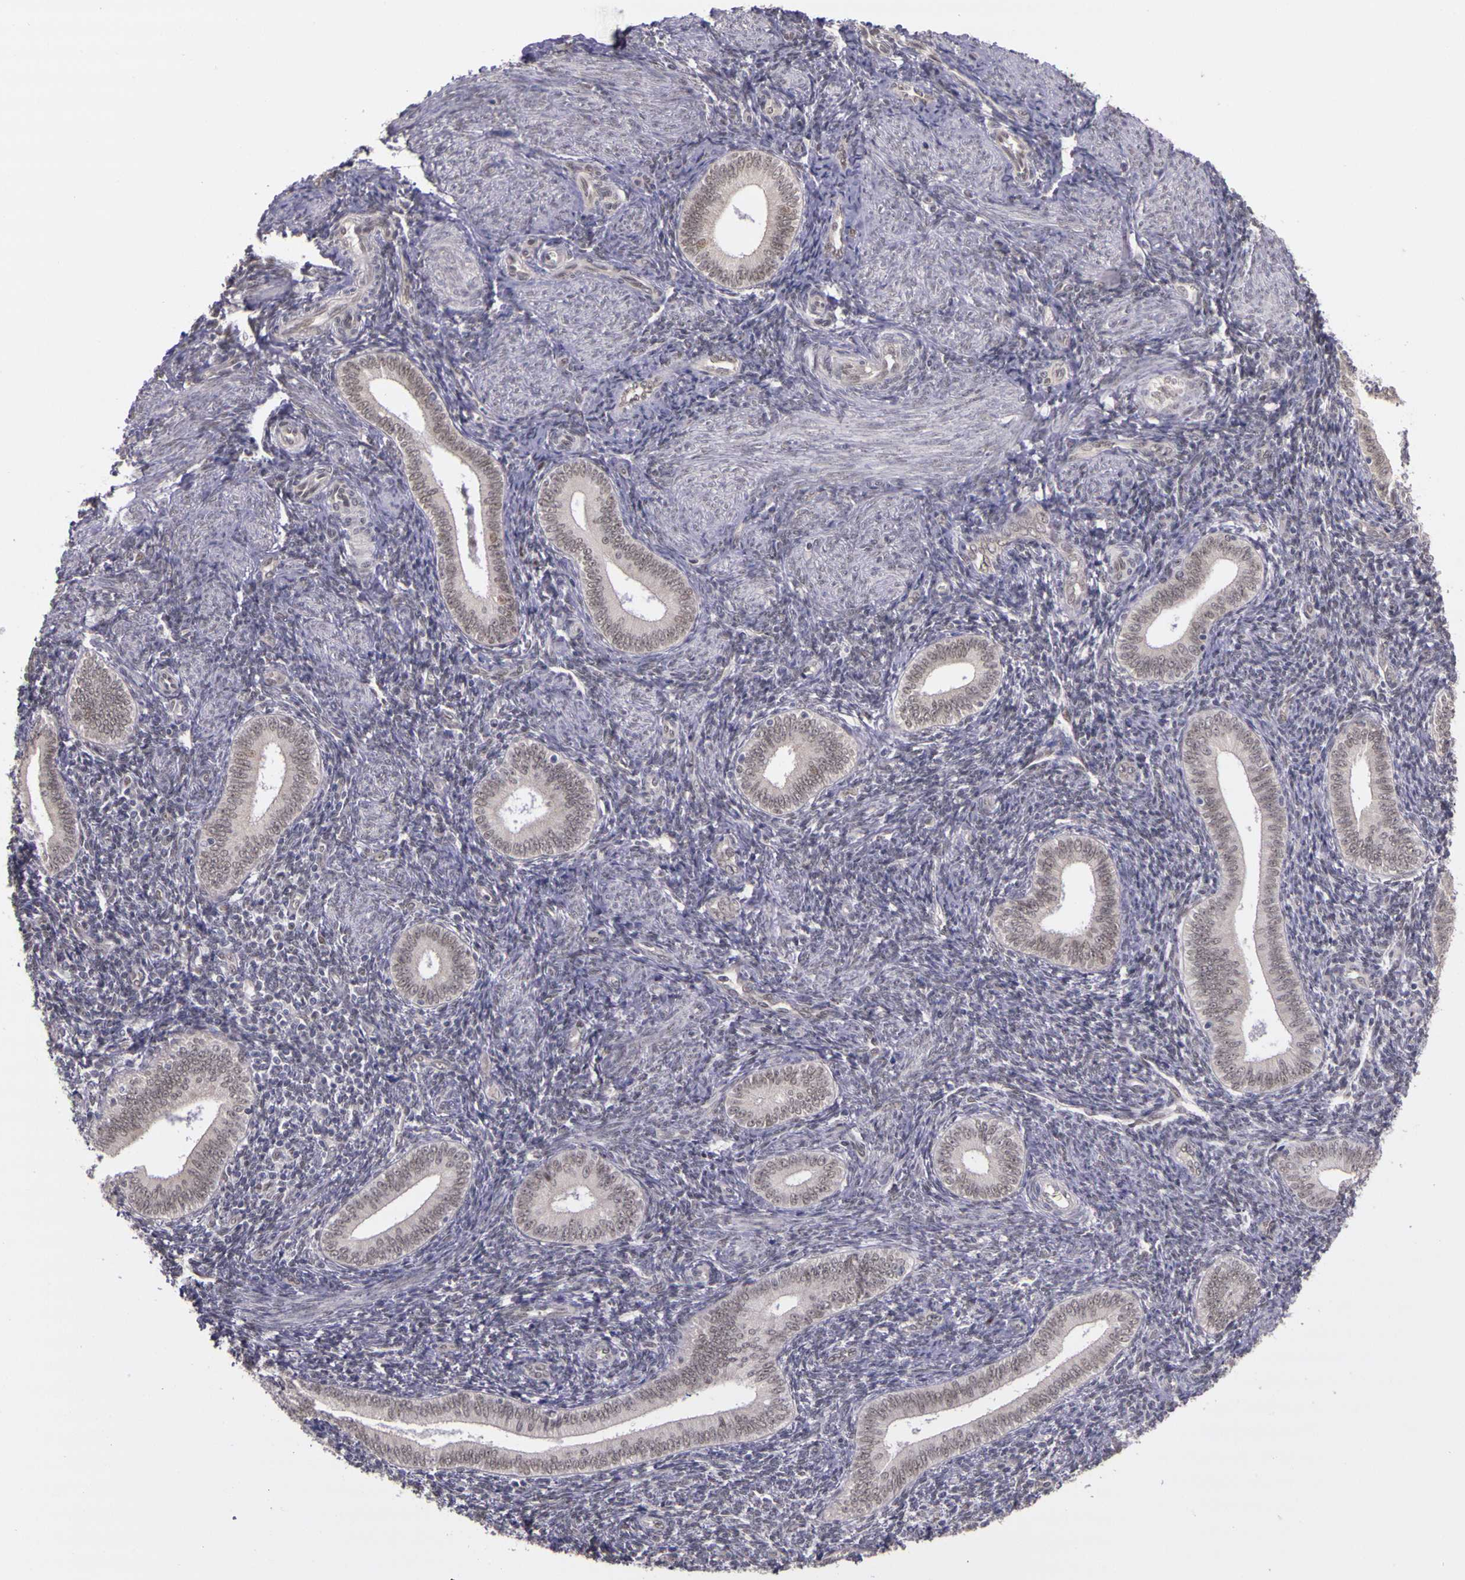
{"staining": {"intensity": "weak", "quantity": "25%-75%", "location": "nuclear"}, "tissue": "endometrium", "cell_type": "Cells in endometrial stroma", "image_type": "normal", "snomed": [{"axis": "morphology", "description": "Normal tissue, NOS"}, {"axis": "topography", "description": "Endometrium"}], "caption": "Immunohistochemistry photomicrograph of benign human endometrium stained for a protein (brown), which displays low levels of weak nuclear staining in about 25%-75% of cells in endometrial stroma.", "gene": "WDR13", "patient": {"sex": "female", "age": 35}}